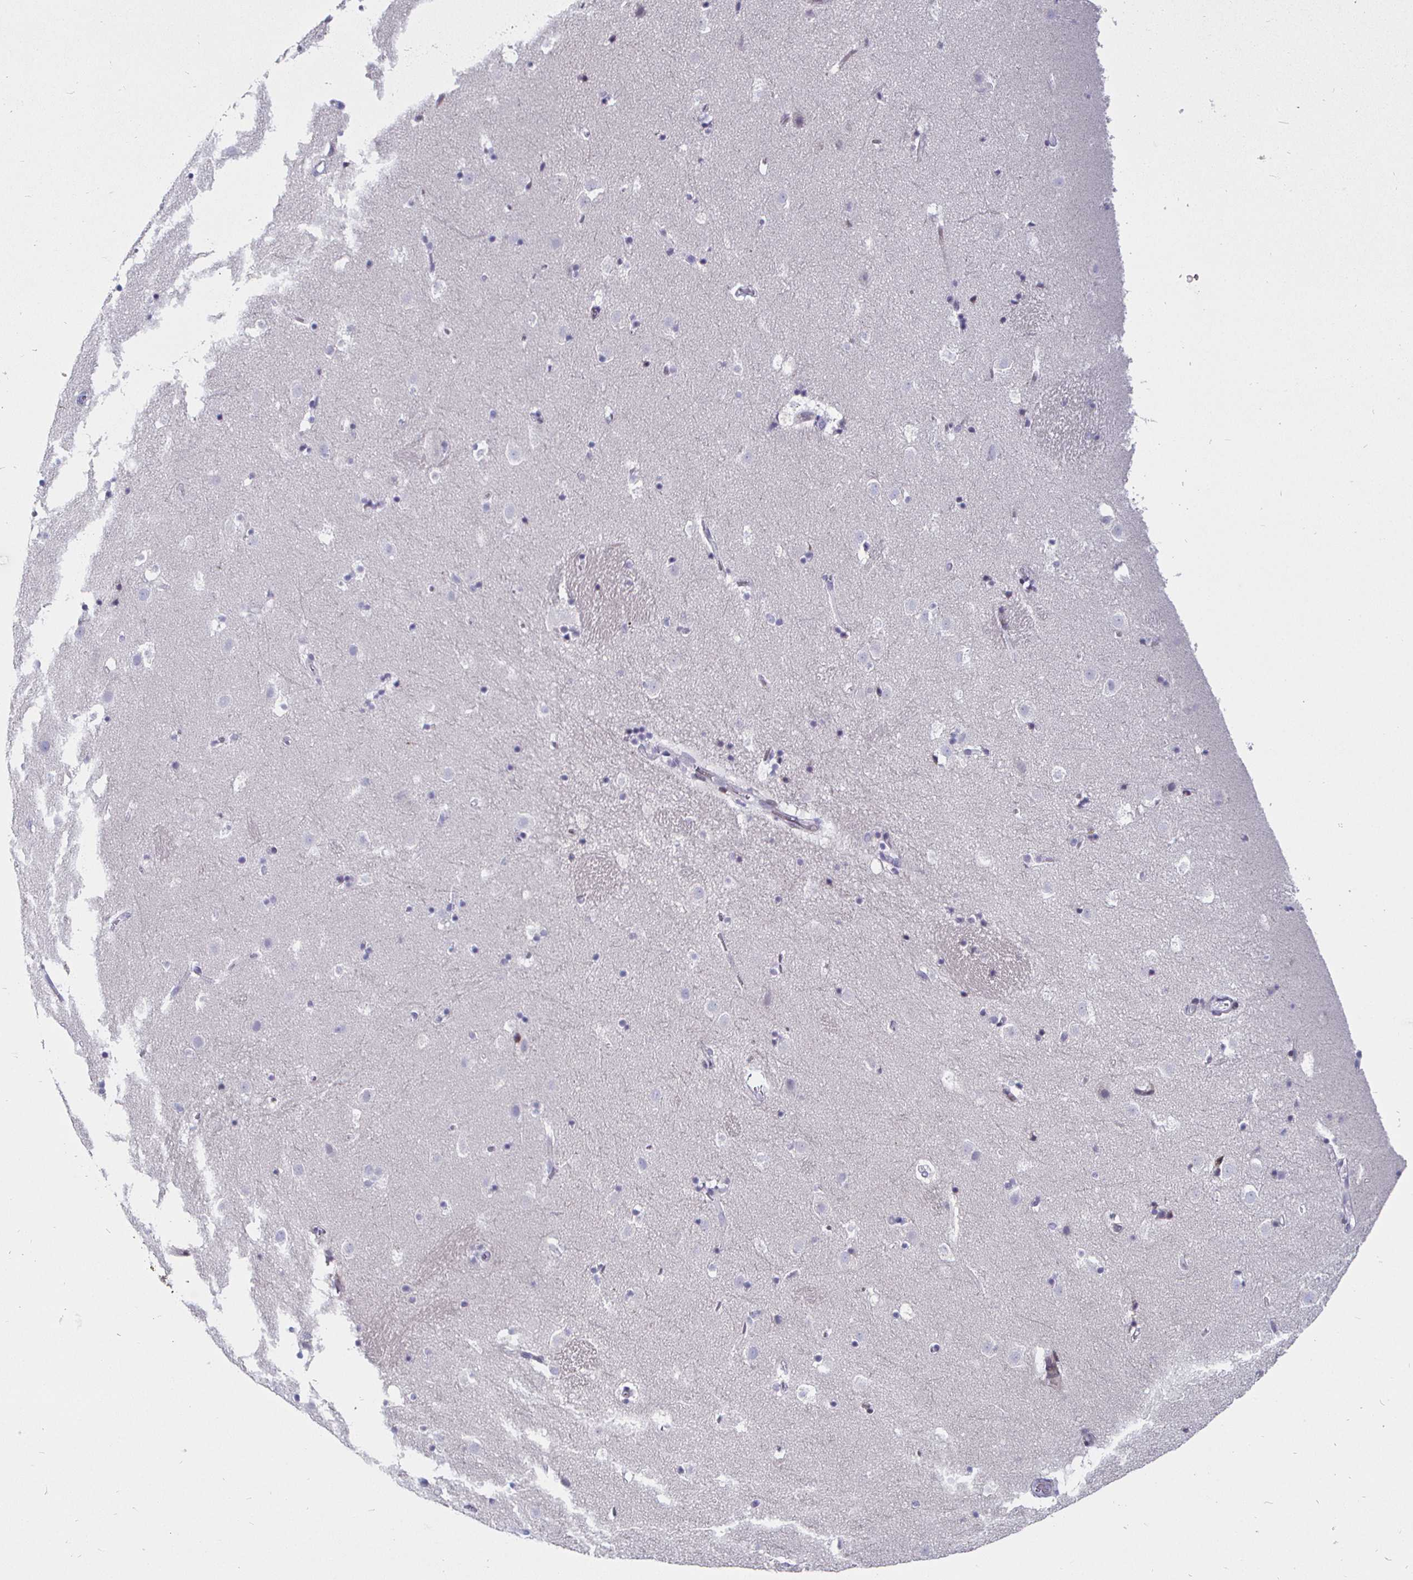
{"staining": {"intensity": "negative", "quantity": "none", "location": "none"}, "tissue": "caudate", "cell_type": "Glial cells", "image_type": "normal", "snomed": [{"axis": "morphology", "description": "Normal tissue, NOS"}, {"axis": "topography", "description": "Lateral ventricle wall"}], "caption": "Immunohistochemical staining of unremarkable caudate exhibits no significant staining in glial cells. The staining is performed using DAB (3,3'-diaminobenzidine) brown chromogen with nuclei counter-stained in using hematoxylin.", "gene": "DMRTB1", "patient": {"sex": "male", "age": 37}}